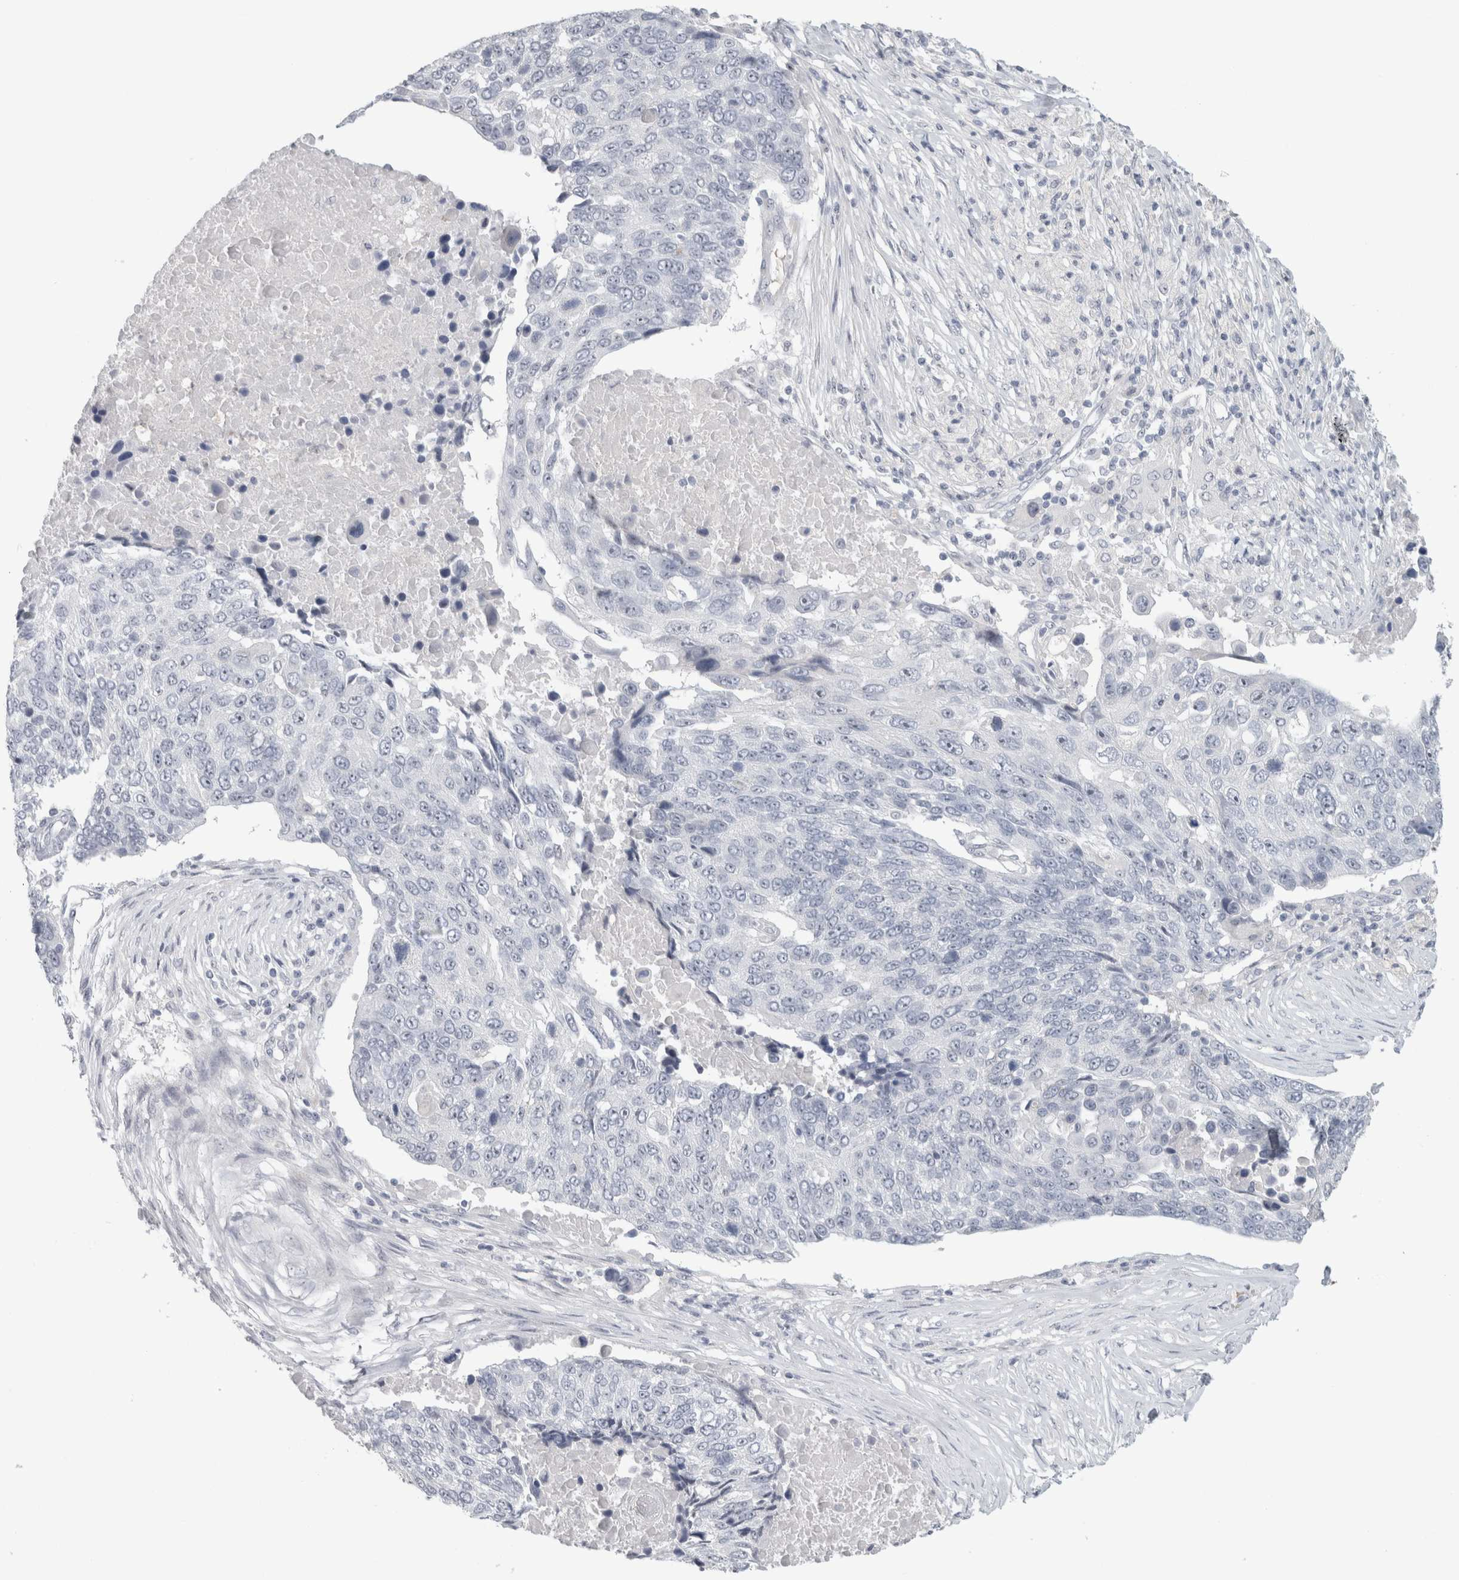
{"staining": {"intensity": "negative", "quantity": "none", "location": "none"}, "tissue": "lung cancer", "cell_type": "Tumor cells", "image_type": "cancer", "snomed": [{"axis": "morphology", "description": "Squamous cell carcinoma, NOS"}, {"axis": "topography", "description": "Lung"}], "caption": "Micrograph shows no protein positivity in tumor cells of lung squamous cell carcinoma tissue. The staining is performed using DAB brown chromogen with nuclei counter-stained in using hematoxylin.", "gene": "FMR1NB", "patient": {"sex": "male", "age": 66}}